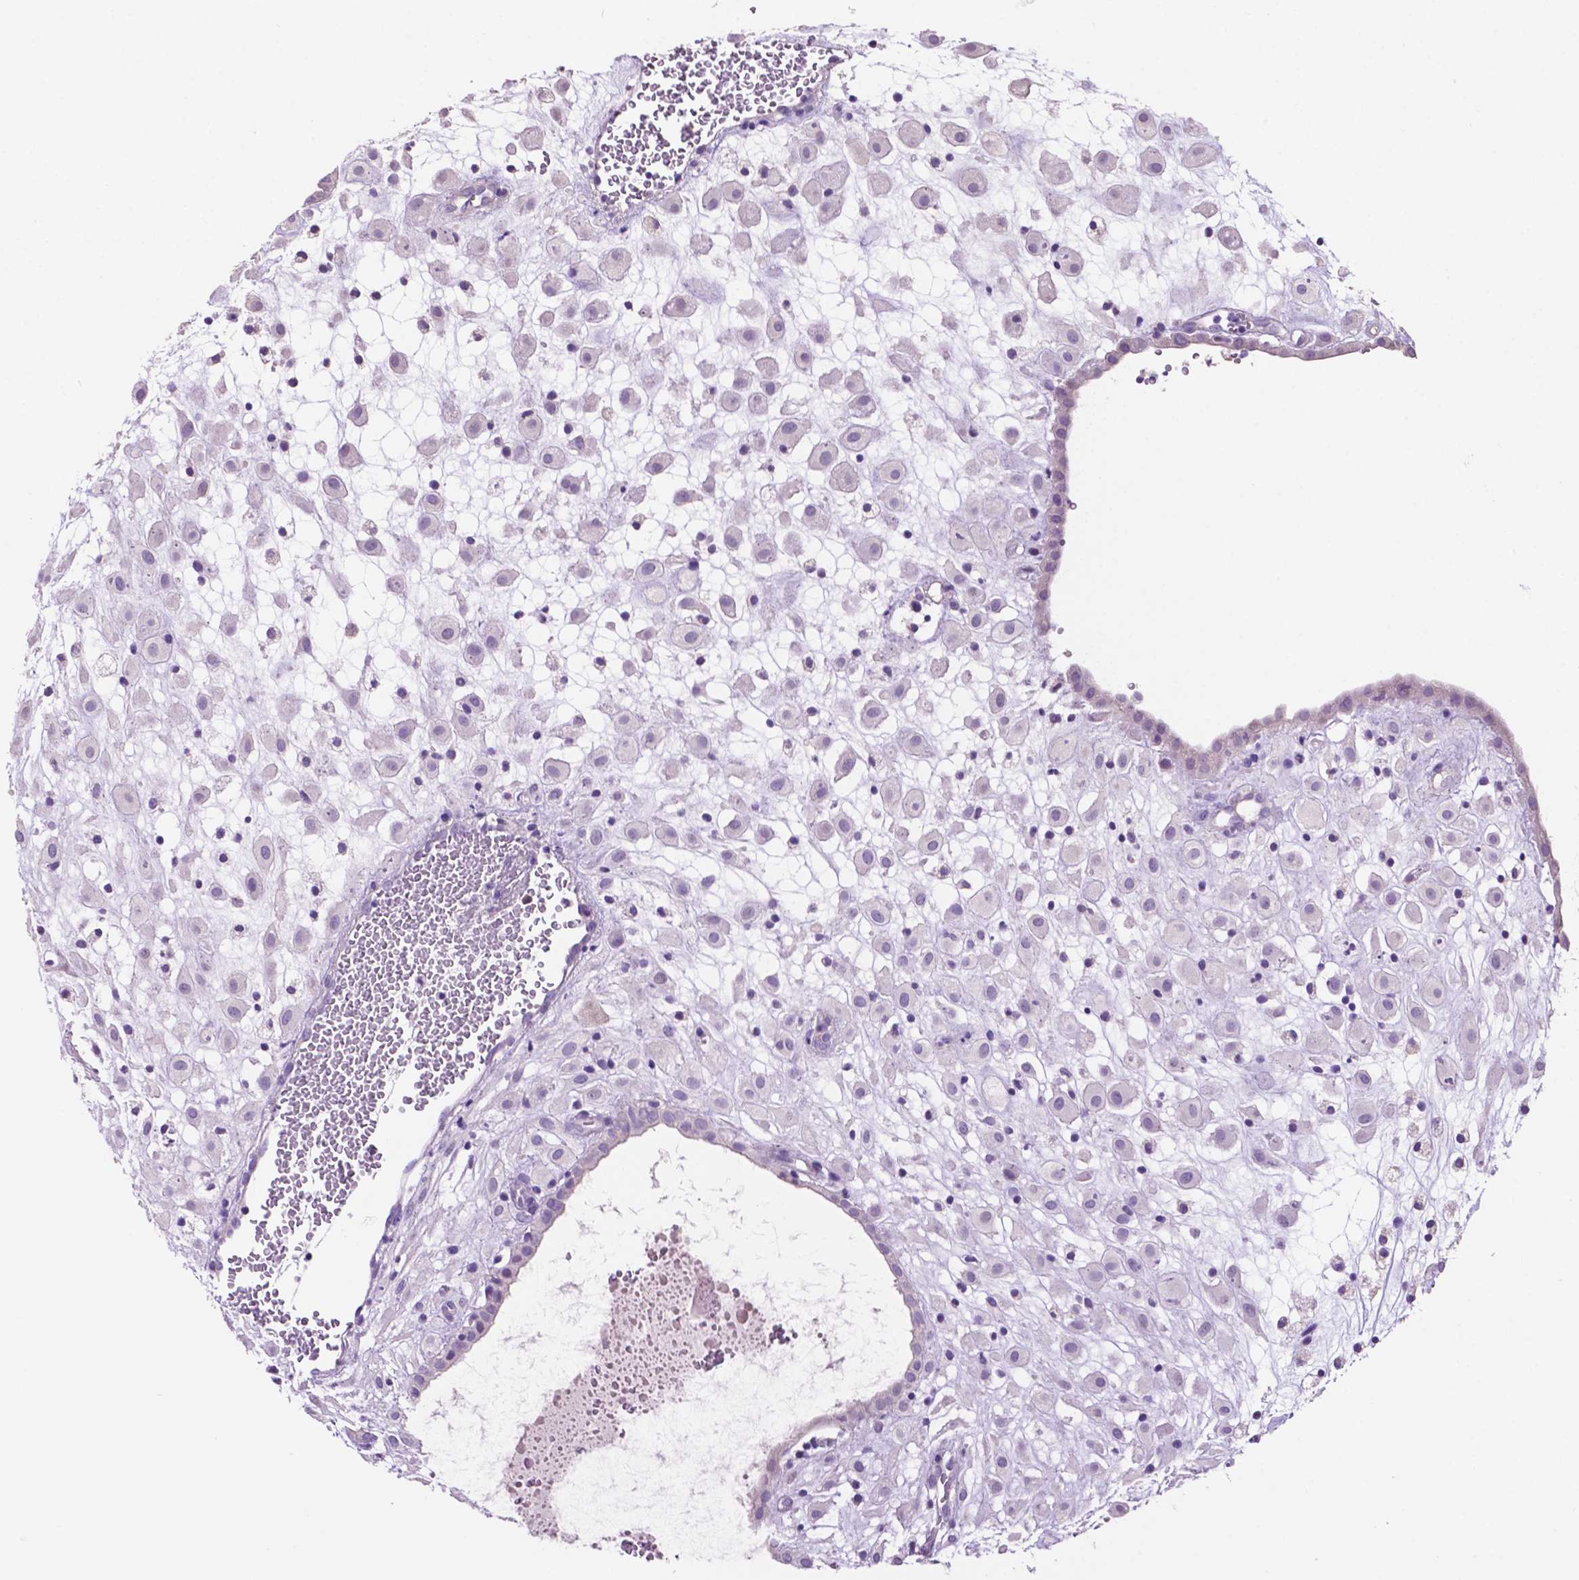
{"staining": {"intensity": "negative", "quantity": "none", "location": "none"}, "tissue": "placenta", "cell_type": "Decidual cells", "image_type": "normal", "snomed": [{"axis": "morphology", "description": "Normal tissue, NOS"}, {"axis": "topography", "description": "Placenta"}], "caption": "Immunohistochemistry (IHC) micrograph of normal placenta: human placenta stained with DAB (3,3'-diaminobenzidine) shows no significant protein staining in decidual cells.", "gene": "CLDN17", "patient": {"sex": "female", "age": 24}}